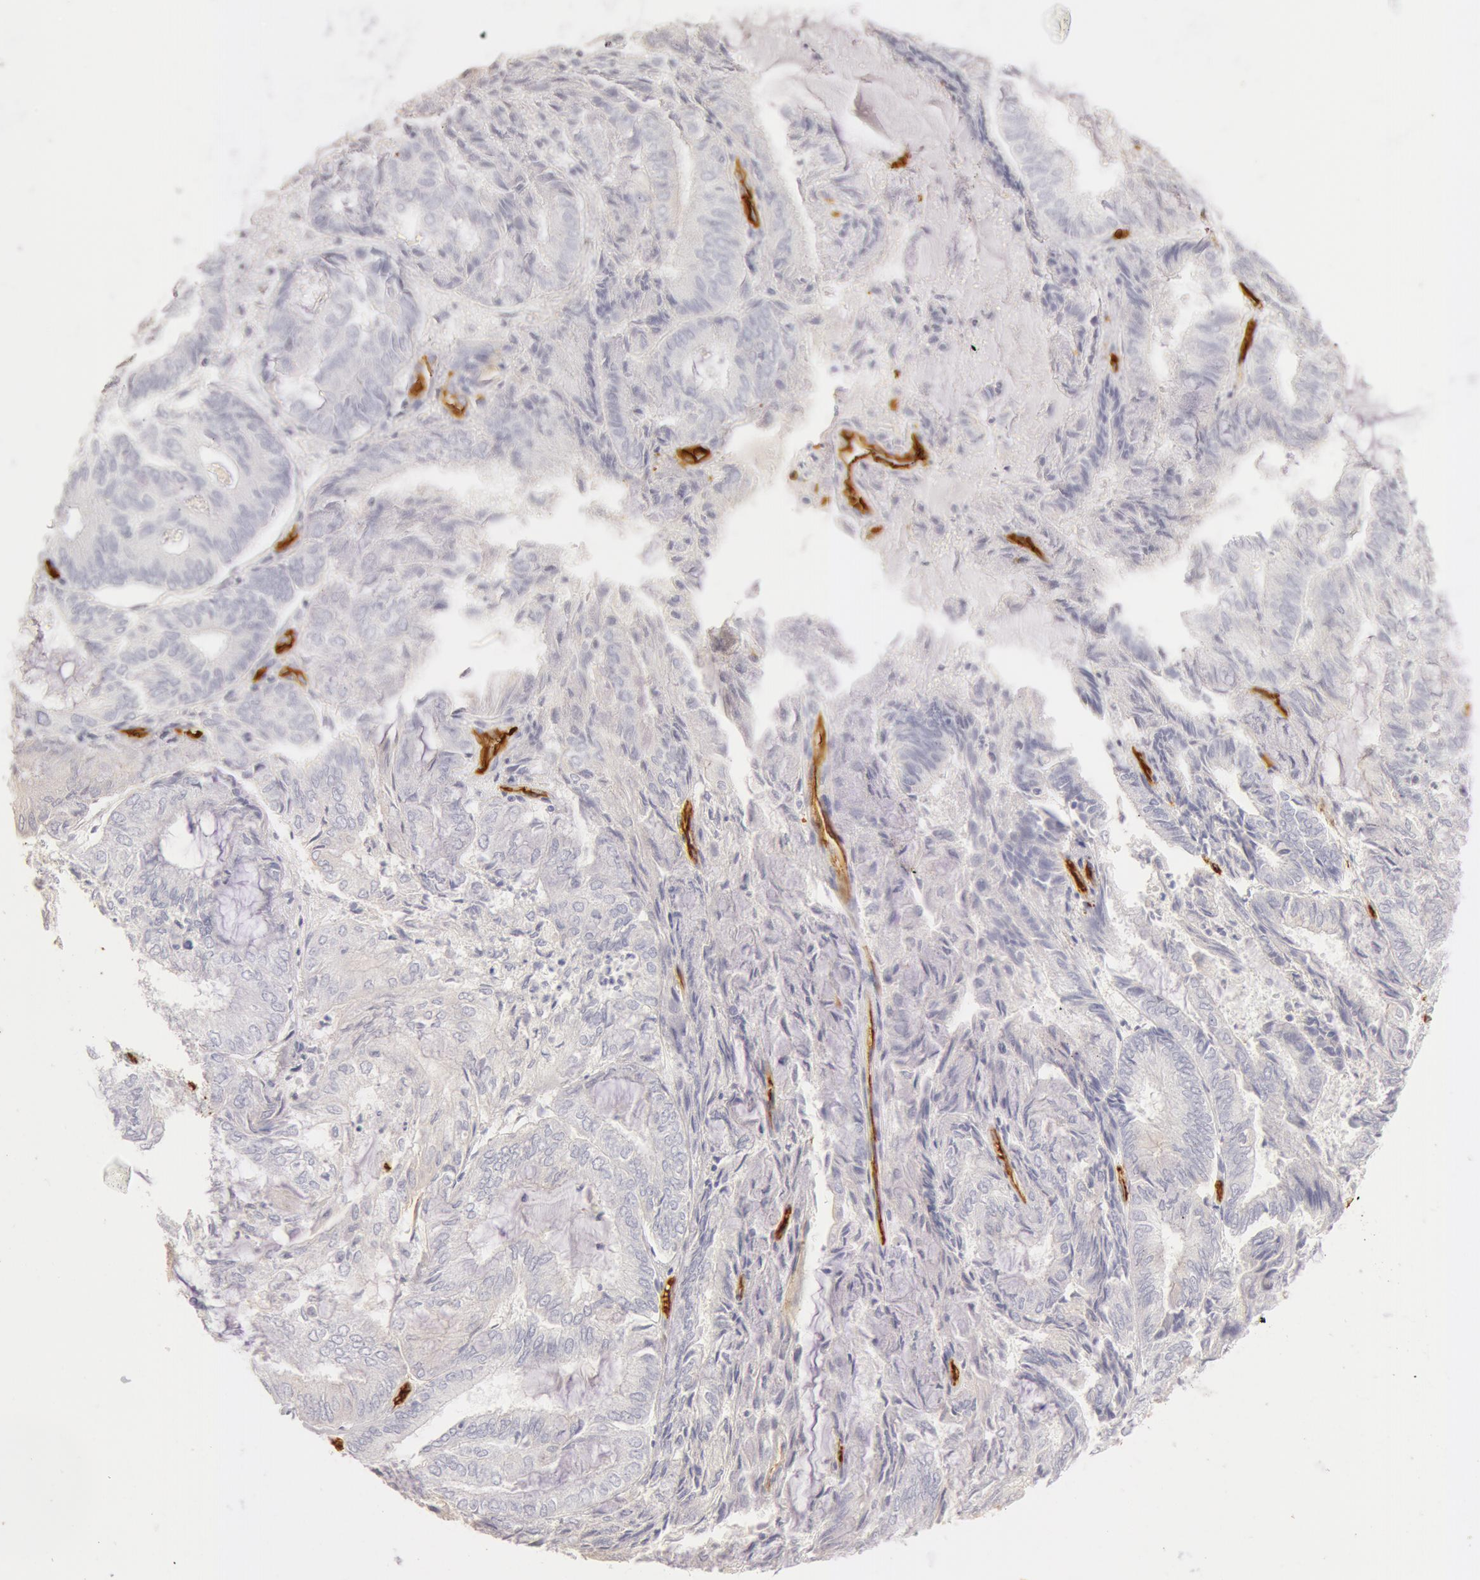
{"staining": {"intensity": "negative", "quantity": "none", "location": "none"}, "tissue": "endometrial cancer", "cell_type": "Tumor cells", "image_type": "cancer", "snomed": [{"axis": "morphology", "description": "Adenocarcinoma, NOS"}, {"axis": "topography", "description": "Endometrium"}], "caption": "The immunohistochemistry (IHC) photomicrograph has no significant staining in tumor cells of endometrial cancer (adenocarcinoma) tissue.", "gene": "AQP1", "patient": {"sex": "female", "age": 59}}